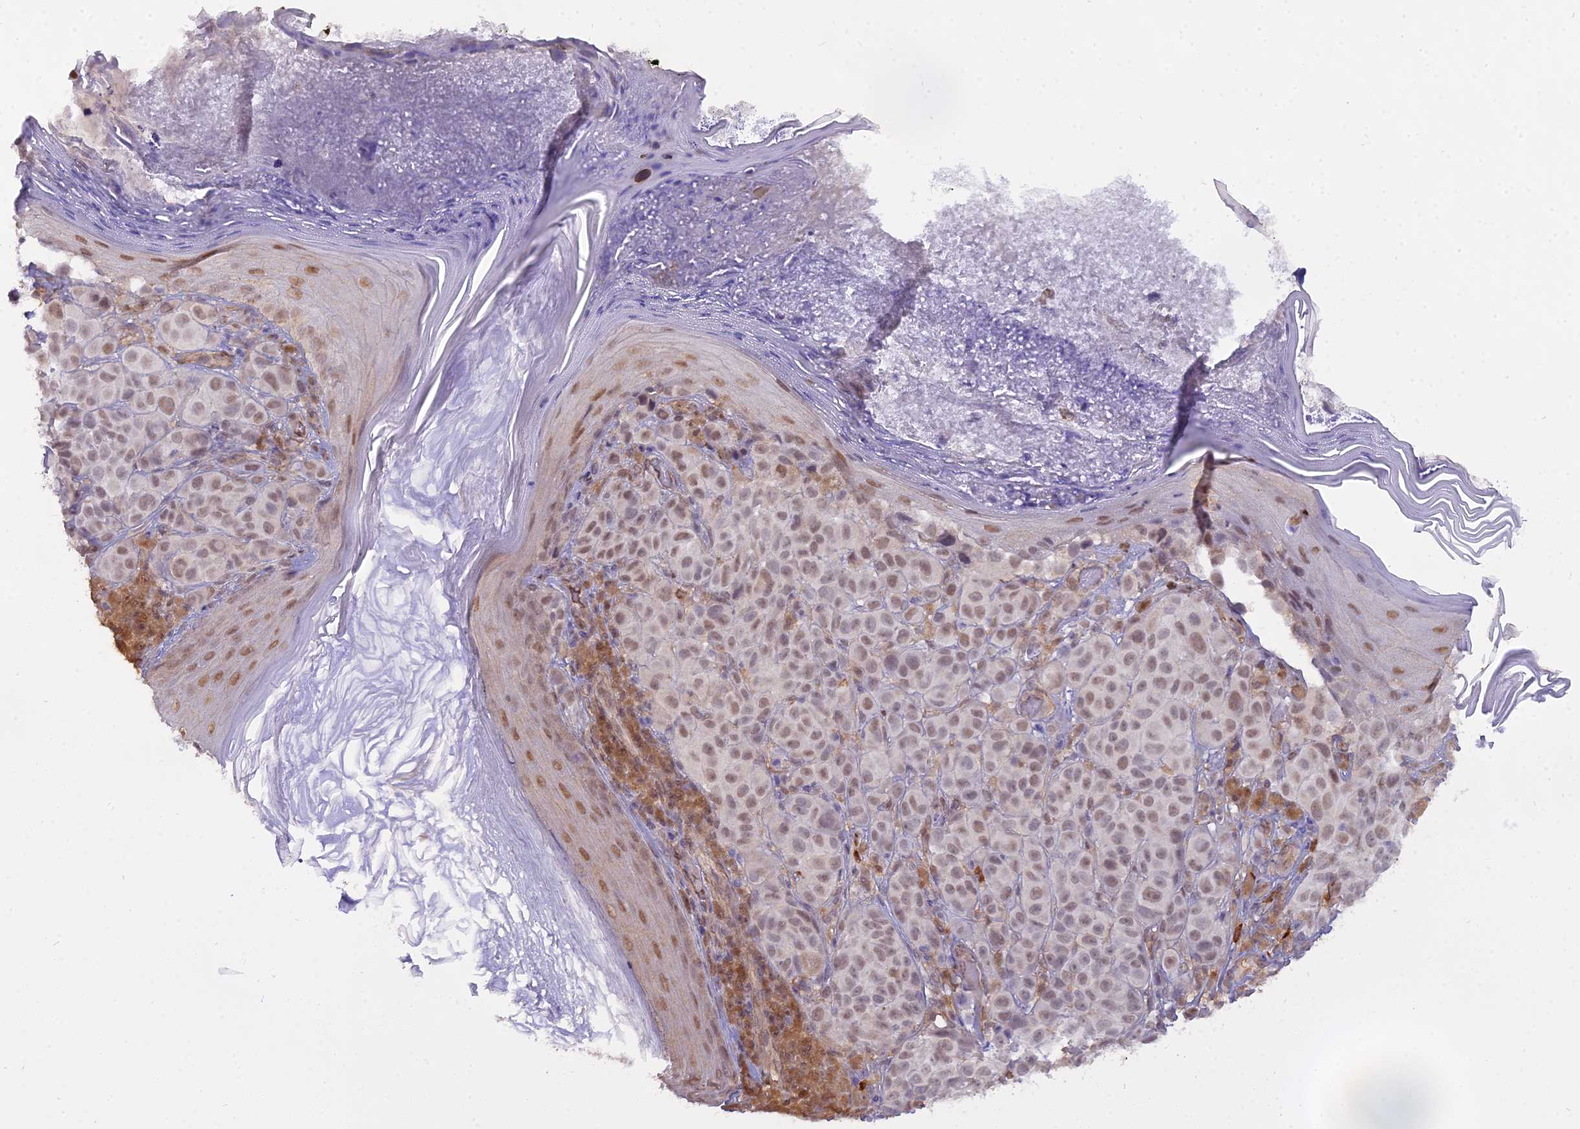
{"staining": {"intensity": "weak", "quantity": ">75%", "location": "nuclear"}, "tissue": "melanoma", "cell_type": "Tumor cells", "image_type": "cancer", "snomed": [{"axis": "morphology", "description": "Malignant melanoma, NOS"}, {"axis": "topography", "description": "Skin"}], "caption": "Immunohistochemistry (IHC) image of melanoma stained for a protein (brown), which exhibits low levels of weak nuclear positivity in approximately >75% of tumor cells.", "gene": "BLNK", "patient": {"sex": "male", "age": 38}}